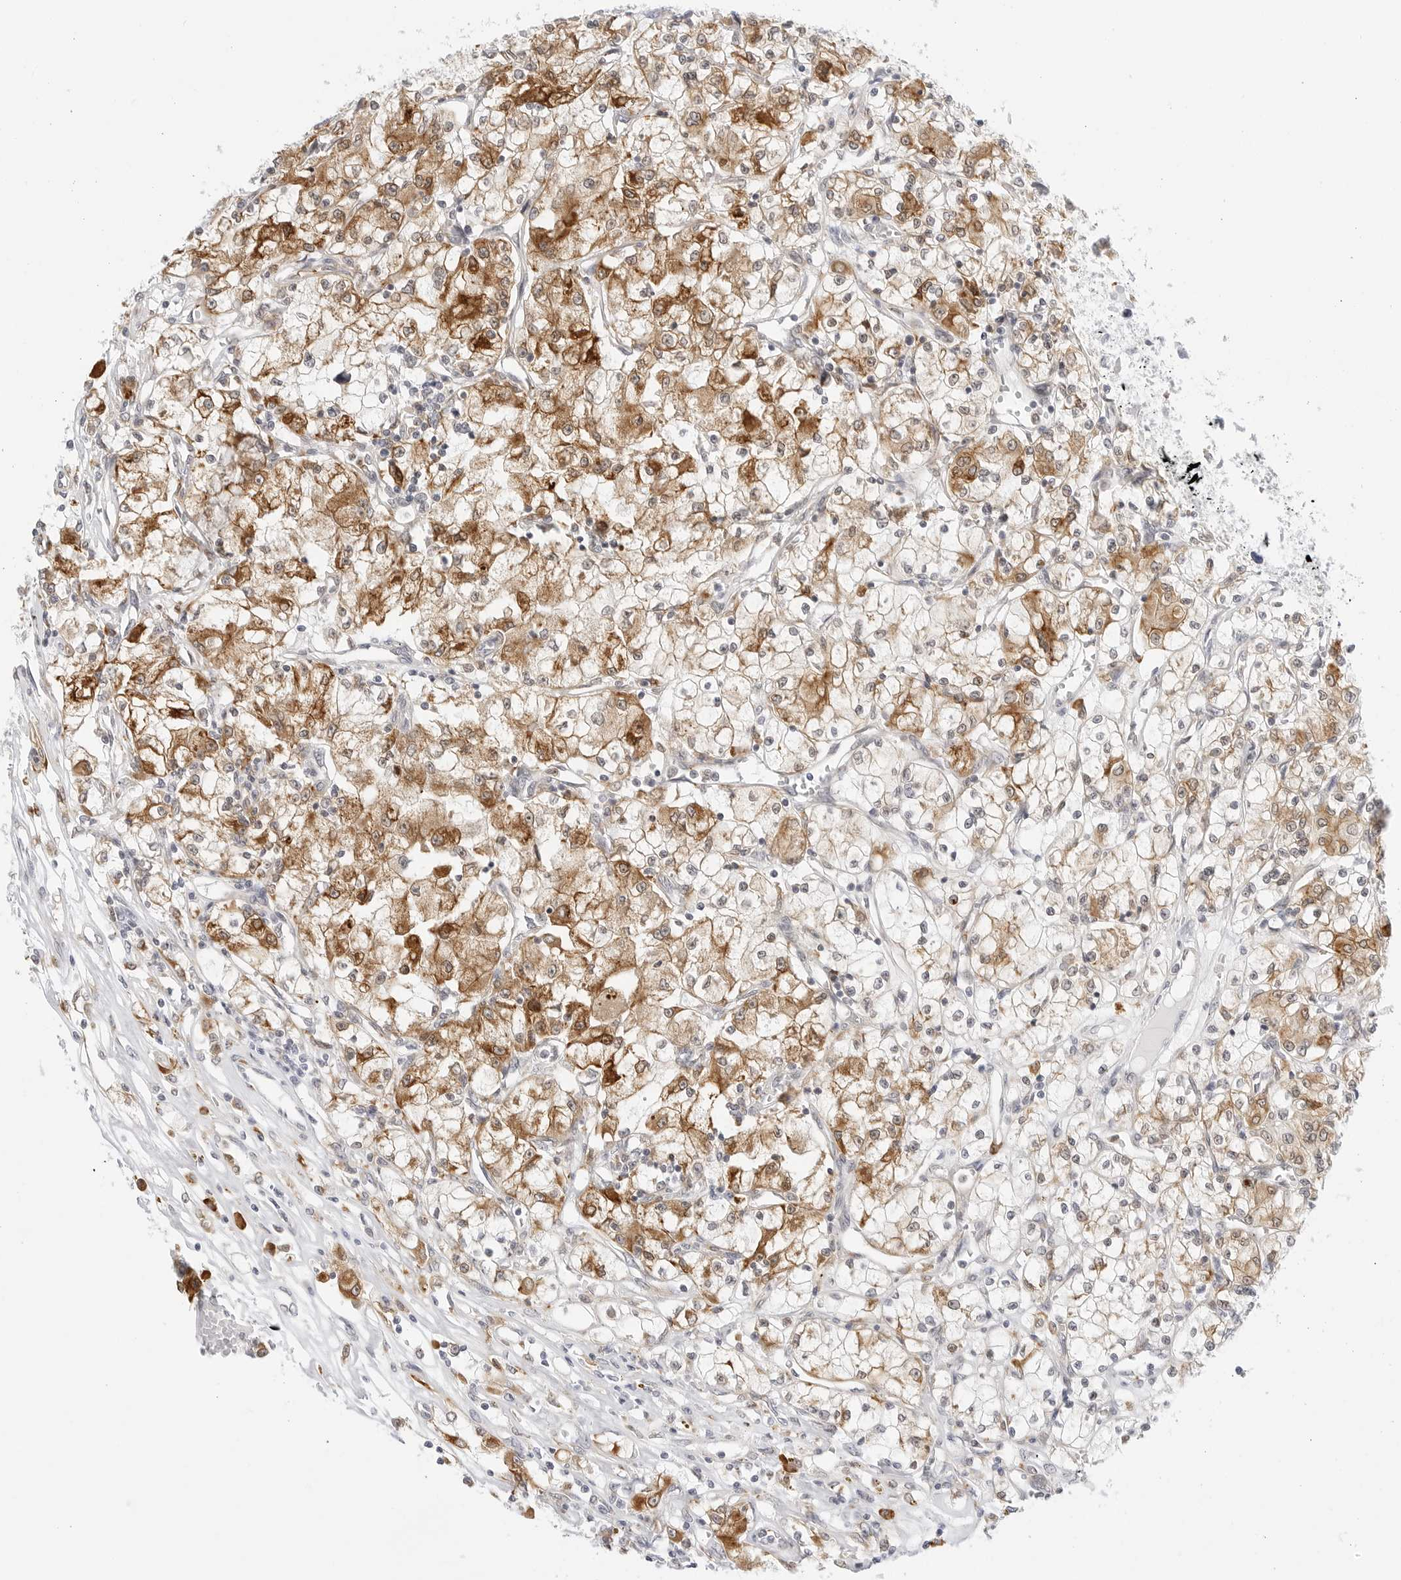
{"staining": {"intensity": "strong", "quantity": ">75%", "location": "cytoplasmic/membranous"}, "tissue": "renal cancer", "cell_type": "Tumor cells", "image_type": "cancer", "snomed": [{"axis": "morphology", "description": "Adenocarcinoma, NOS"}, {"axis": "topography", "description": "Kidney"}], "caption": "Protein expression analysis of renal cancer displays strong cytoplasmic/membranous expression in about >75% of tumor cells.", "gene": "THEM4", "patient": {"sex": "female", "age": 59}}